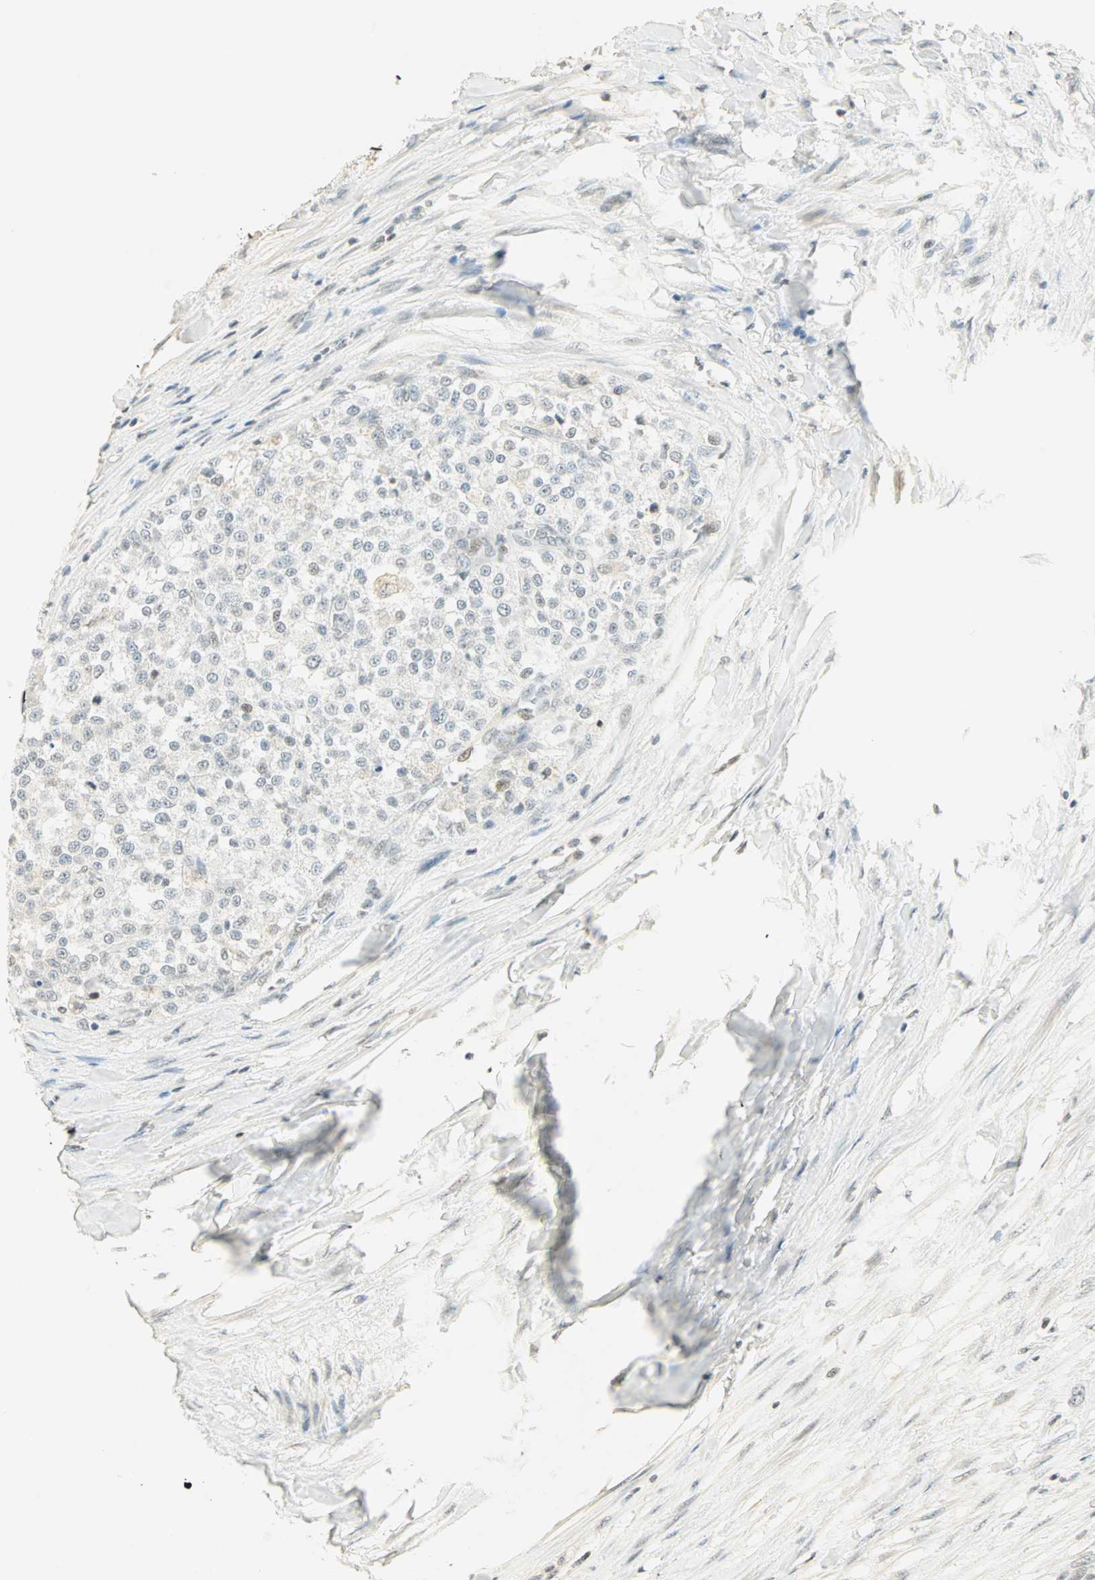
{"staining": {"intensity": "weak", "quantity": "<25%", "location": "nuclear"}, "tissue": "testis cancer", "cell_type": "Tumor cells", "image_type": "cancer", "snomed": [{"axis": "morphology", "description": "Seminoma, NOS"}, {"axis": "topography", "description": "Testis"}], "caption": "Protein analysis of testis seminoma displays no significant staining in tumor cells. (Stains: DAB (3,3'-diaminobenzidine) IHC with hematoxylin counter stain, Microscopy: brightfield microscopy at high magnification).", "gene": "SMAD3", "patient": {"sex": "male", "age": 59}}